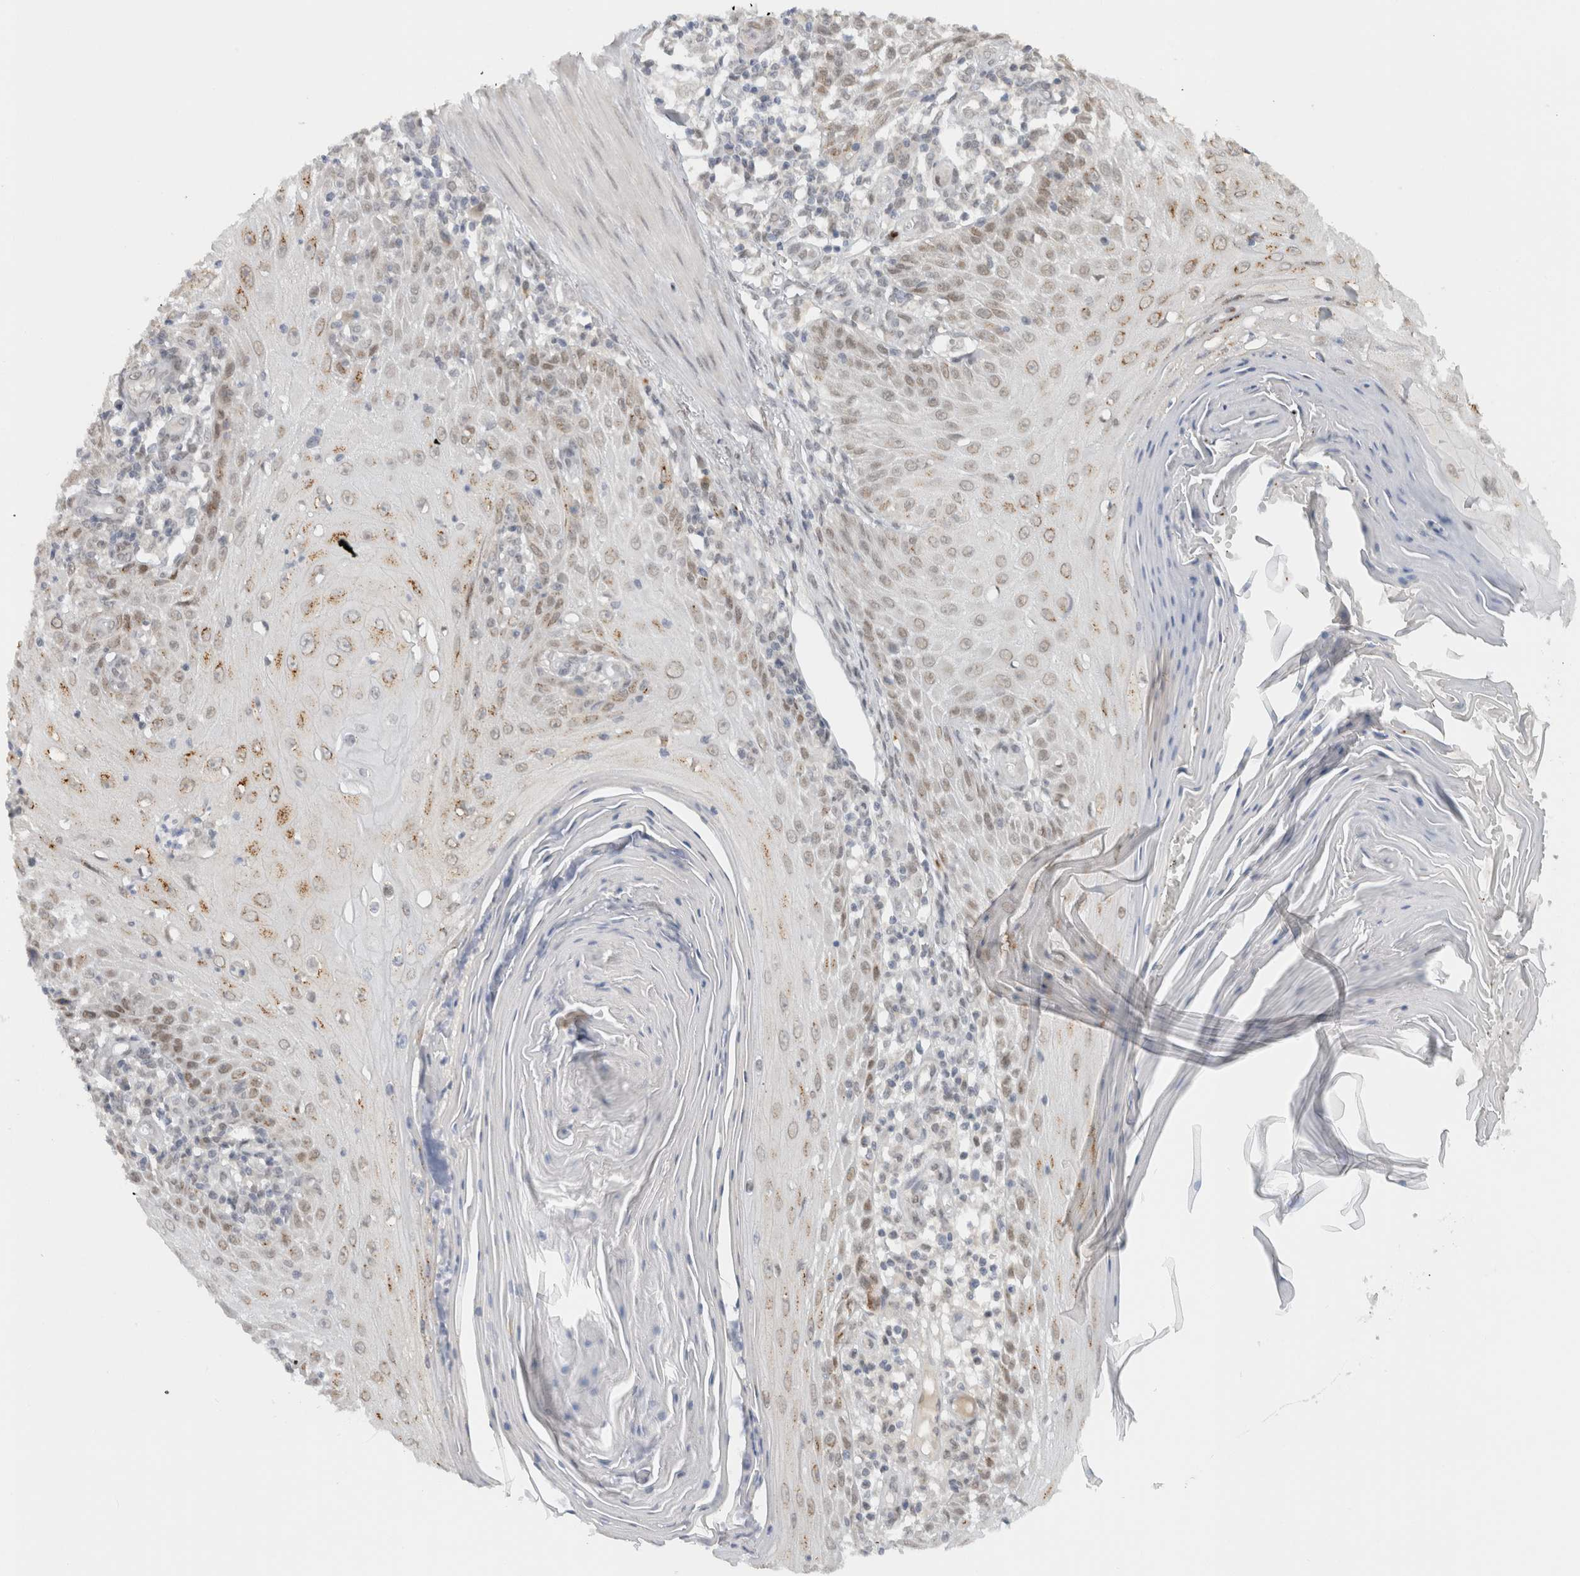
{"staining": {"intensity": "moderate", "quantity": "25%-75%", "location": "cytoplasmic/membranous,nuclear"}, "tissue": "skin cancer", "cell_type": "Tumor cells", "image_type": "cancer", "snomed": [{"axis": "morphology", "description": "Squamous cell carcinoma, NOS"}, {"axis": "topography", "description": "Skin"}], "caption": "High-power microscopy captured an immunohistochemistry (IHC) histopathology image of skin squamous cell carcinoma, revealing moderate cytoplasmic/membranous and nuclear expression in approximately 25%-75% of tumor cells.", "gene": "HNRNPR", "patient": {"sex": "female", "age": 73}}